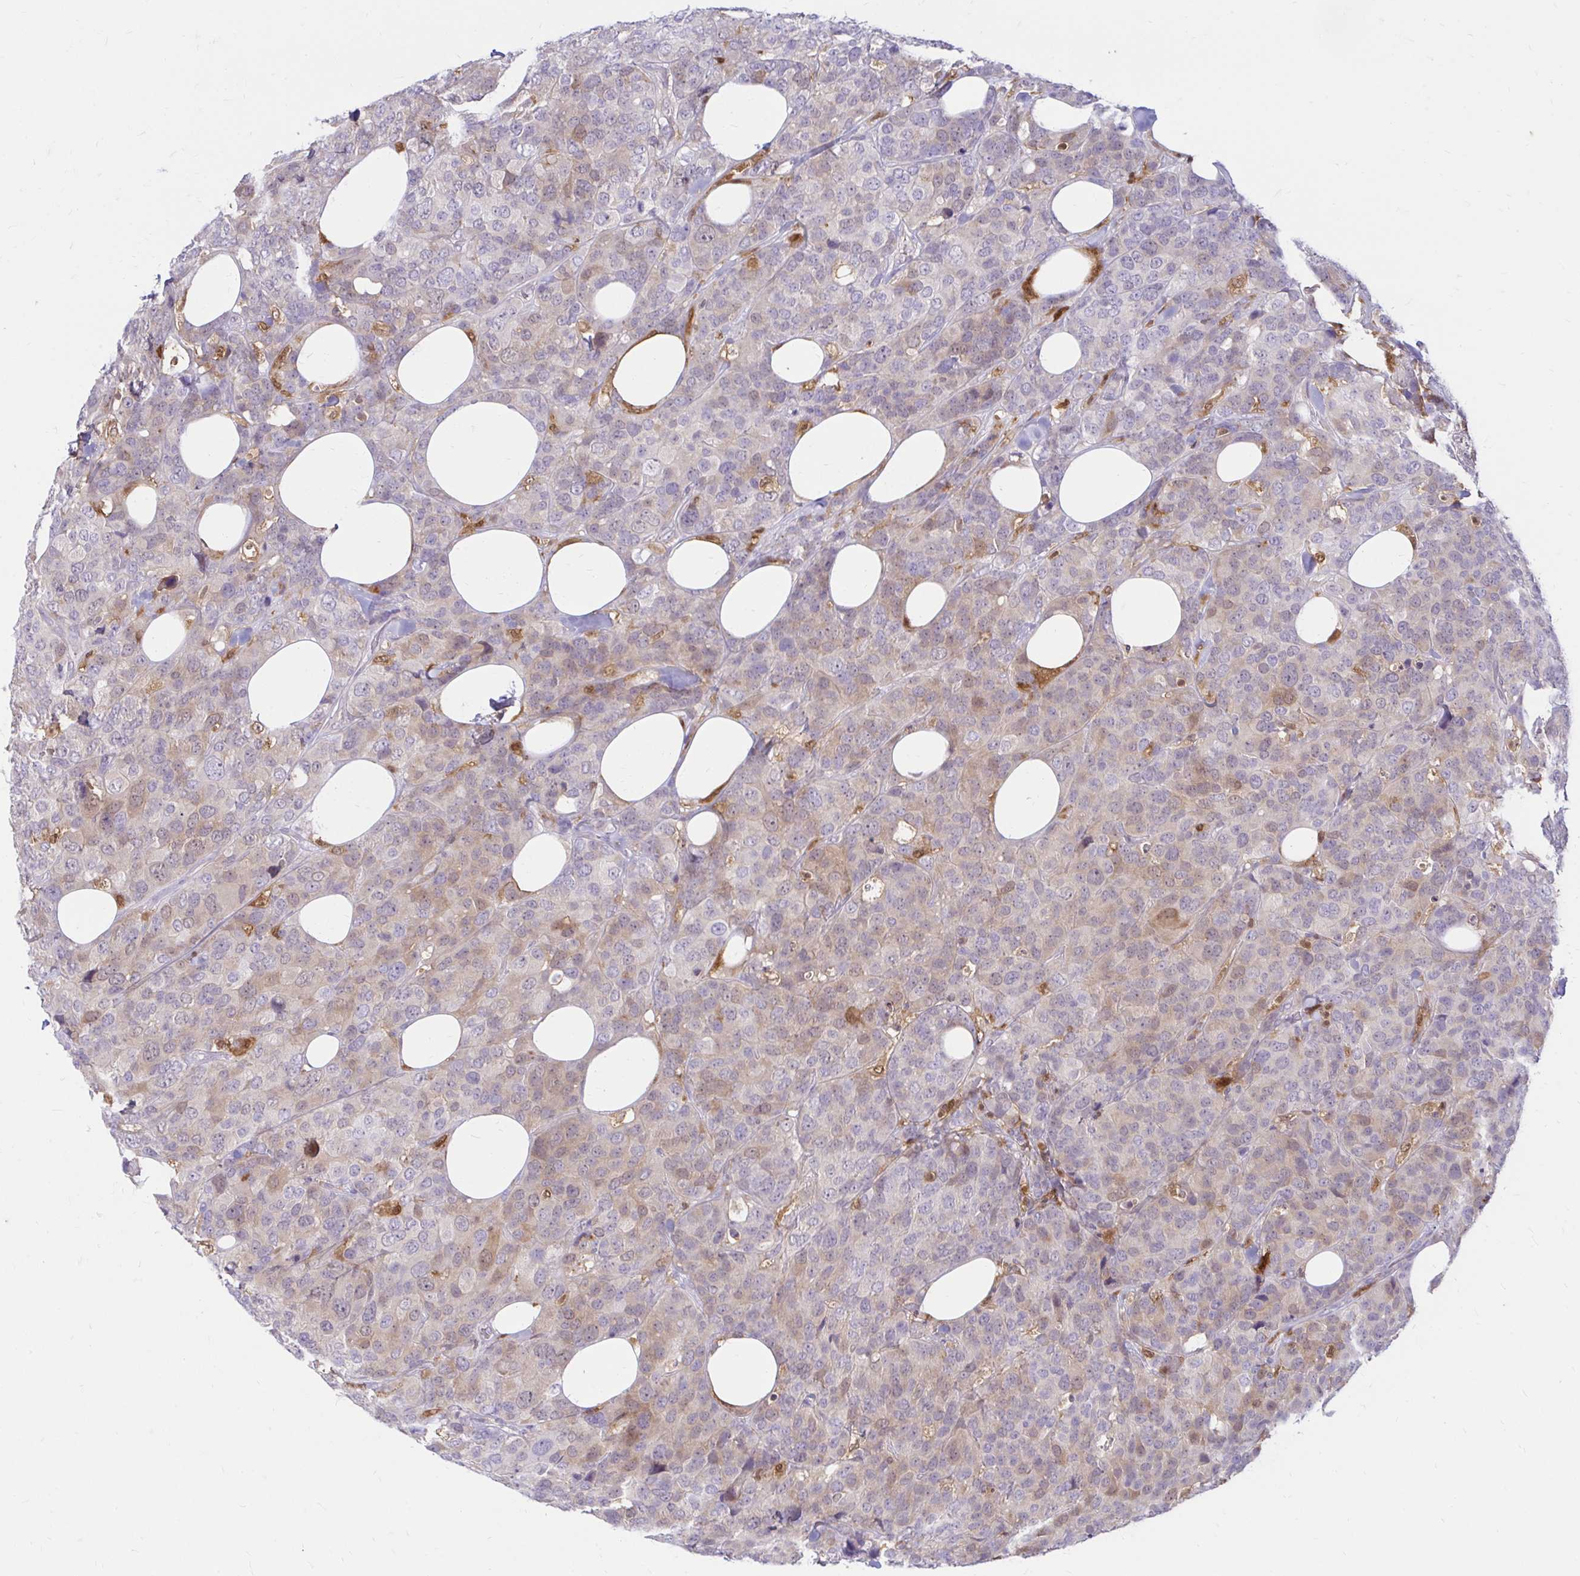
{"staining": {"intensity": "weak", "quantity": "<25%", "location": "cytoplasmic/membranous"}, "tissue": "breast cancer", "cell_type": "Tumor cells", "image_type": "cancer", "snomed": [{"axis": "morphology", "description": "Lobular carcinoma"}, {"axis": "topography", "description": "Breast"}], "caption": "This is an IHC photomicrograph of breast cancer (lobular carcinoma). There is no expression in tumor cells.", "gene": "PYCARD", "patient": {"sex": "female", "age": 59}}